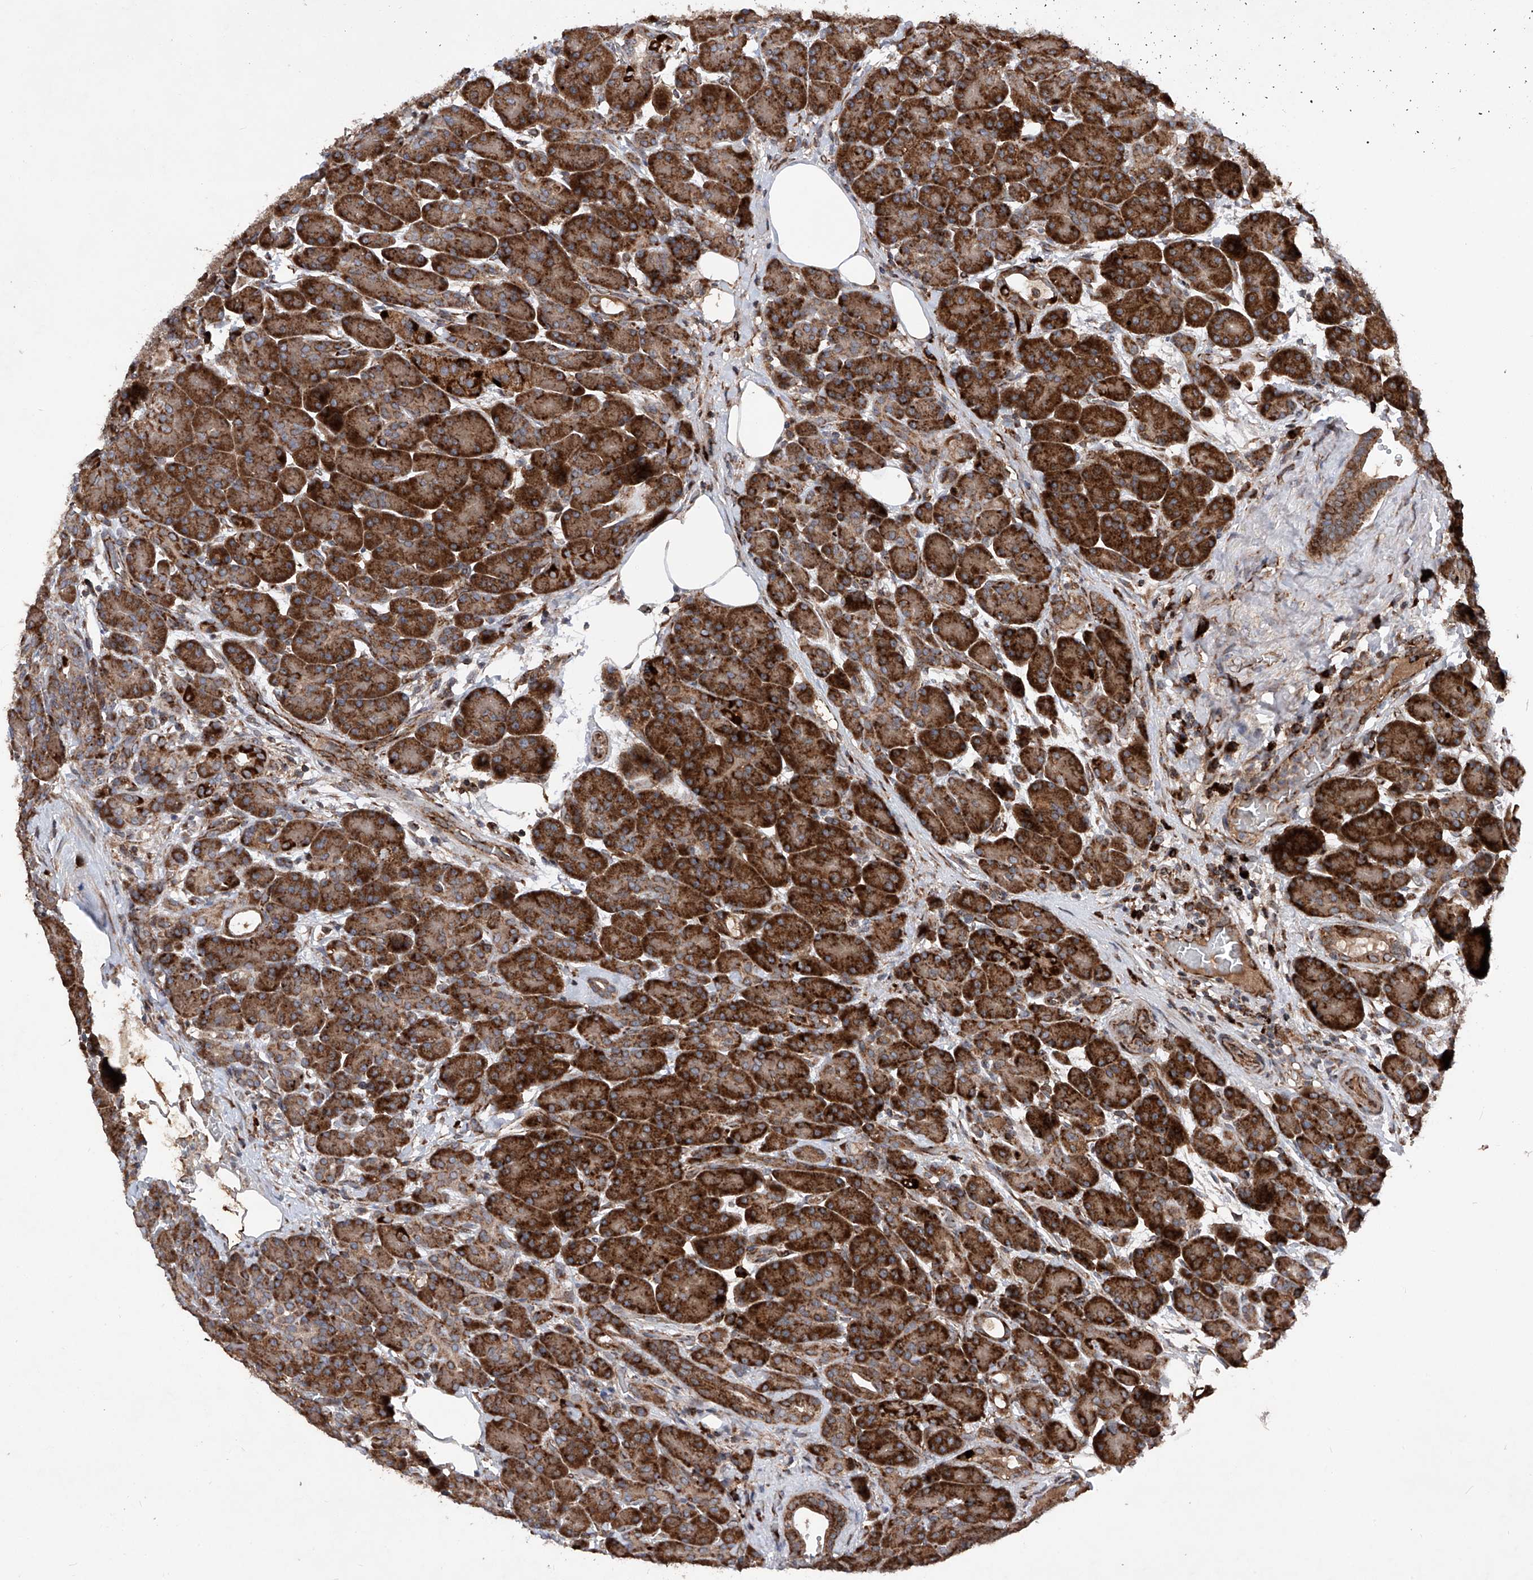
{"staining": {"intensity": "strong", "quantity": ">75%", "location": "cytoplasmic/membranous"}, "tissue": "pancreas", "cell_type": "Exocrine glandular cells", "image_type": "normal", "snomed": [{"axis": "morphology", "description": "Normal tissue, NOS"}, {"axis": "topography", "description": "Pancreas"}], "caption": "Protein expression analysis of unremarkable human pancreas reveals strong cytoplasmic/membranous positivity in approximately >75% of exocrine glandular cells. The staining is performed using DAB brown chromogen to label protein expression. The nuclei are counter-stained blue using hematoxylin.", "gene": "DAD1", "patient": {"sex": "male", "age": 63}}